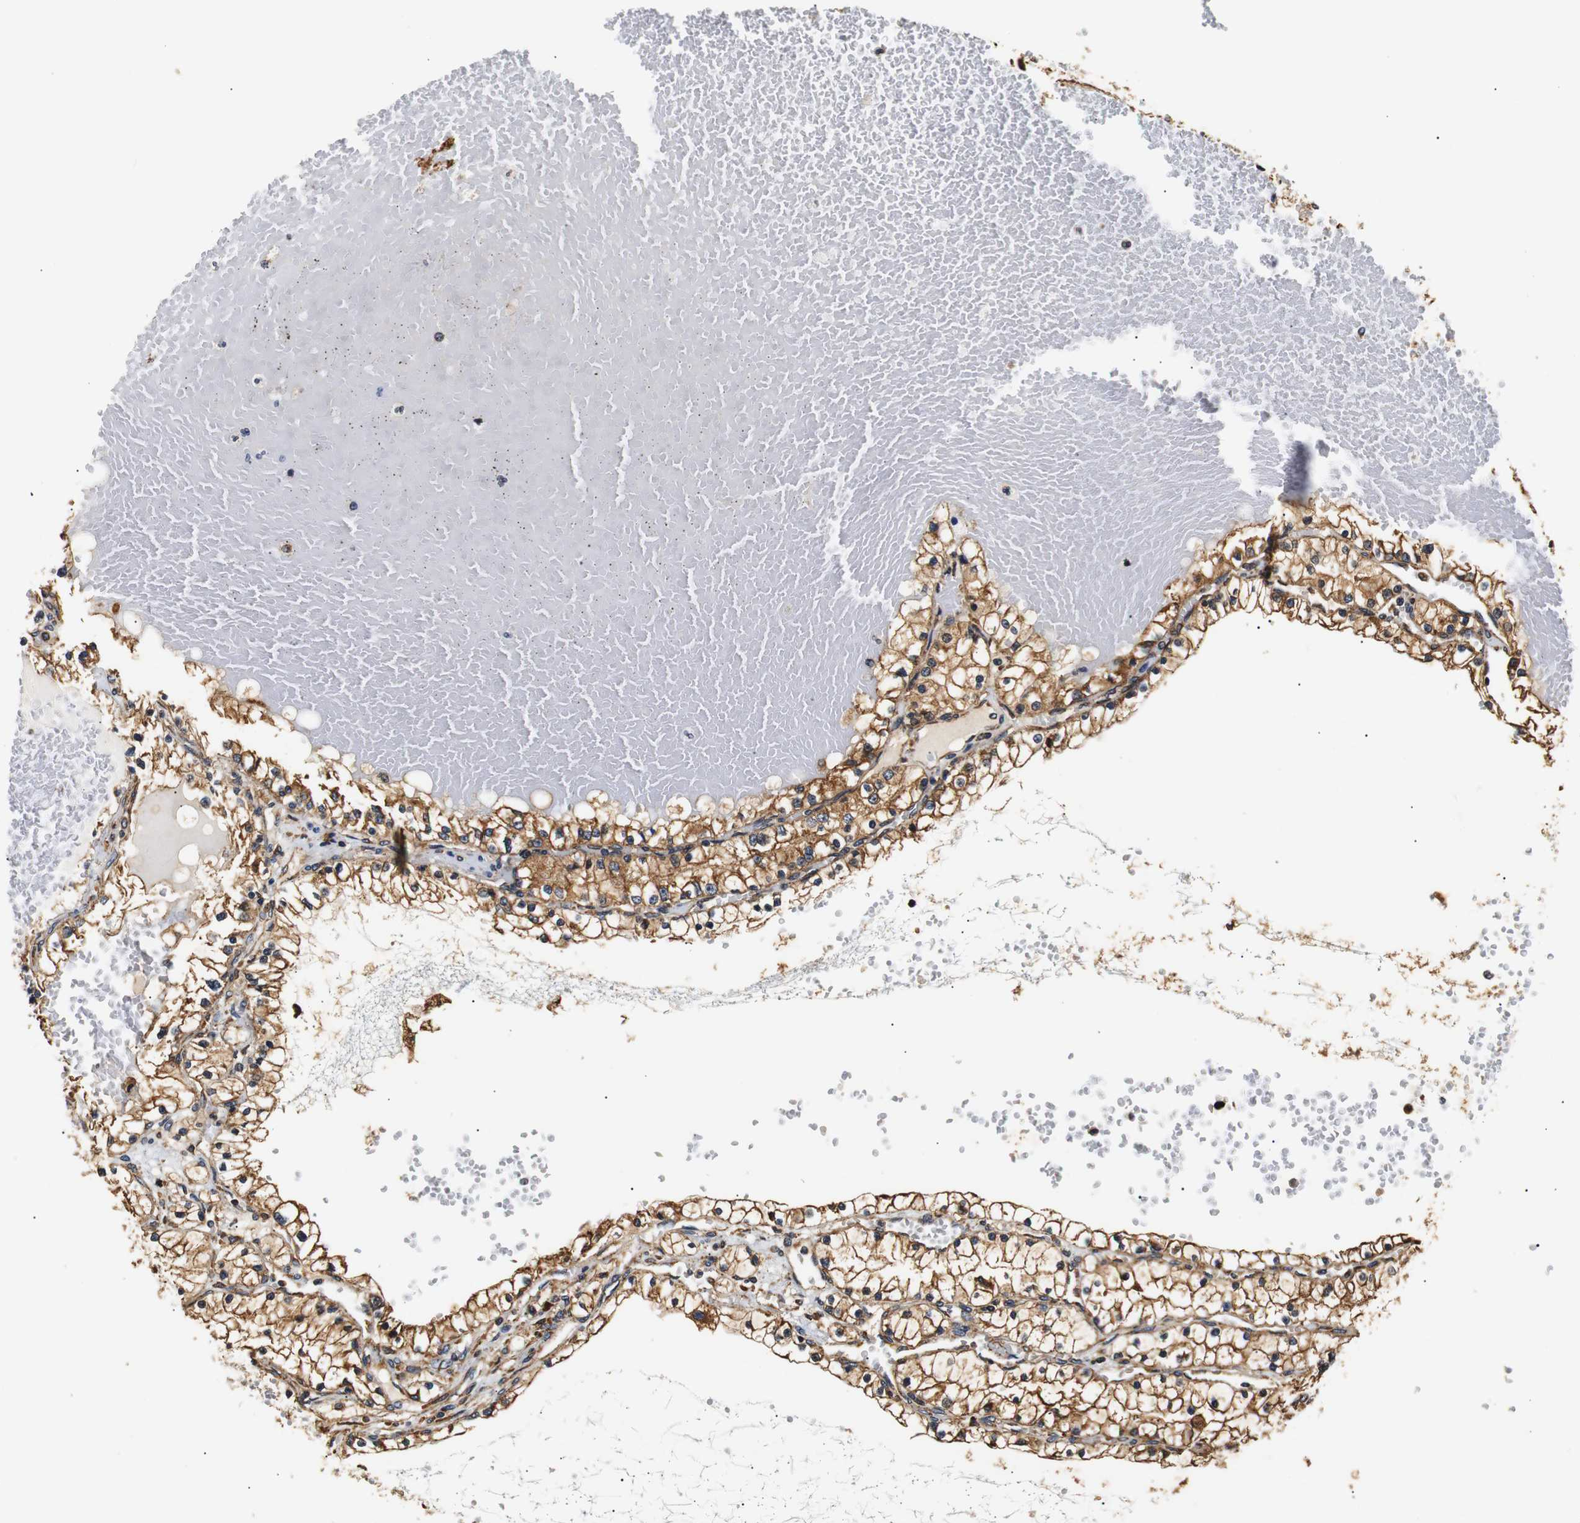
{"staining": {"intensity": "moderate", "quantity": ">75%", "location": "cytoplasmic/membranous"}, "tissue": "renal cancer", "cell_type": "Tumor cells", "image_type": "cancer", "snomed": [{"axis": "morphology", "description": "Adenocarcinoma, NOS"}, {"axis": "topography", "description": "Kidney"}], "caption": "Renal adenocarcinoma was stained to show a protein in brown. There is medium levels of moderate cytoplasmic/membranous expression in approximately >75% of tumor cells.", "gene": "HHIP", "patient": {"sex": "male", "age": 68}}